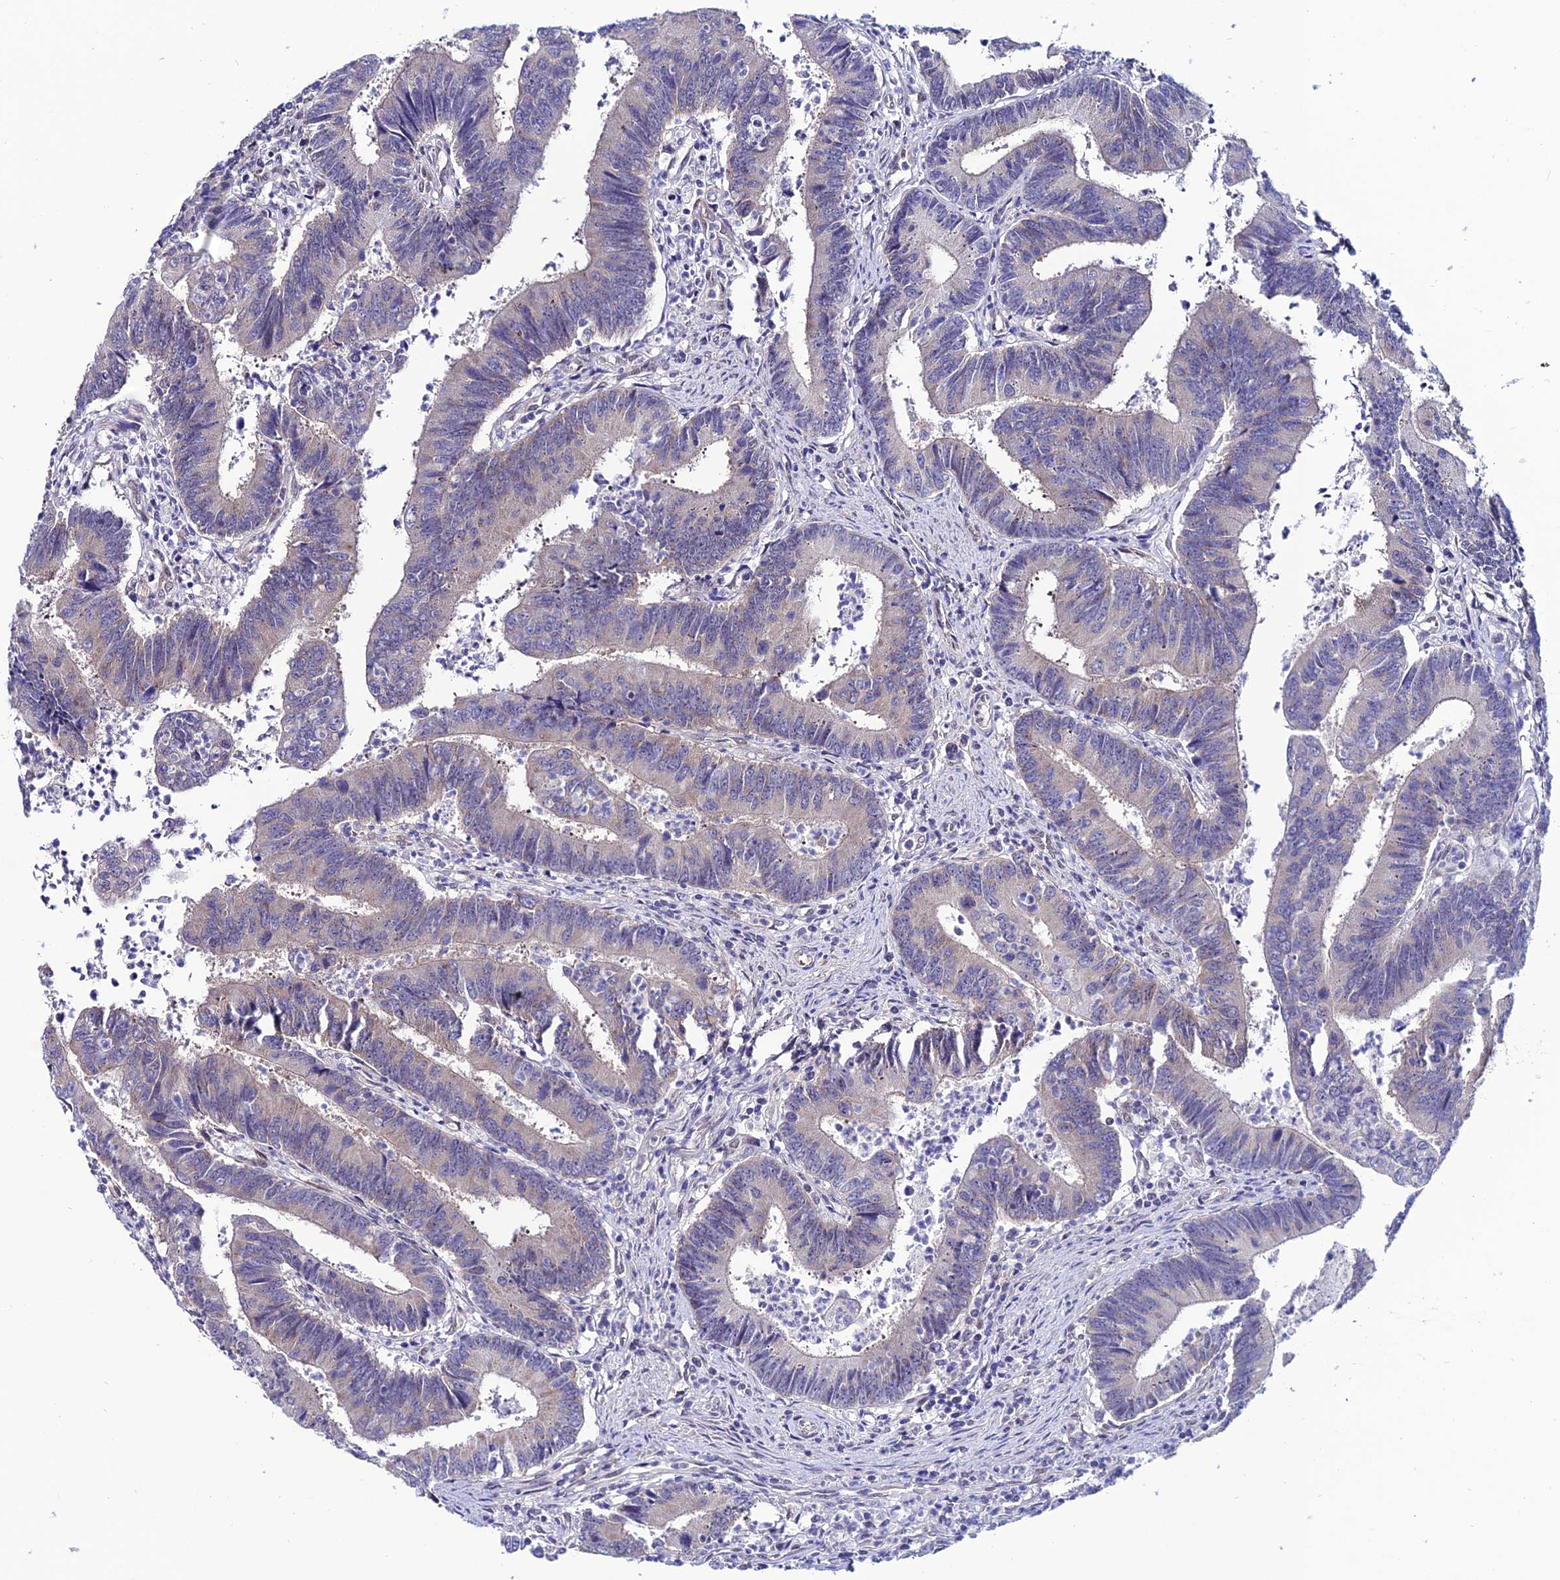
{"staining": {"intensity": "weak", "quantity": "<25%", "location": "cytoplasmic/membranous"}, "tissue": "colorectal cancer", "cell_type": "Tumor cells", "image_type": "cancer", "snomed": [{"axis": "morphology", "description": "Adenocarcinoma, NOS"}, {"axis": "topography", "description": "Colon"}], "caption": "This is a micrograph of IHC staining of adenocarcinoma (colorectal), which shows no positivity in tumor cells.", "gene": "FZD8", "patient": {"sex": "female", "age": 67}}